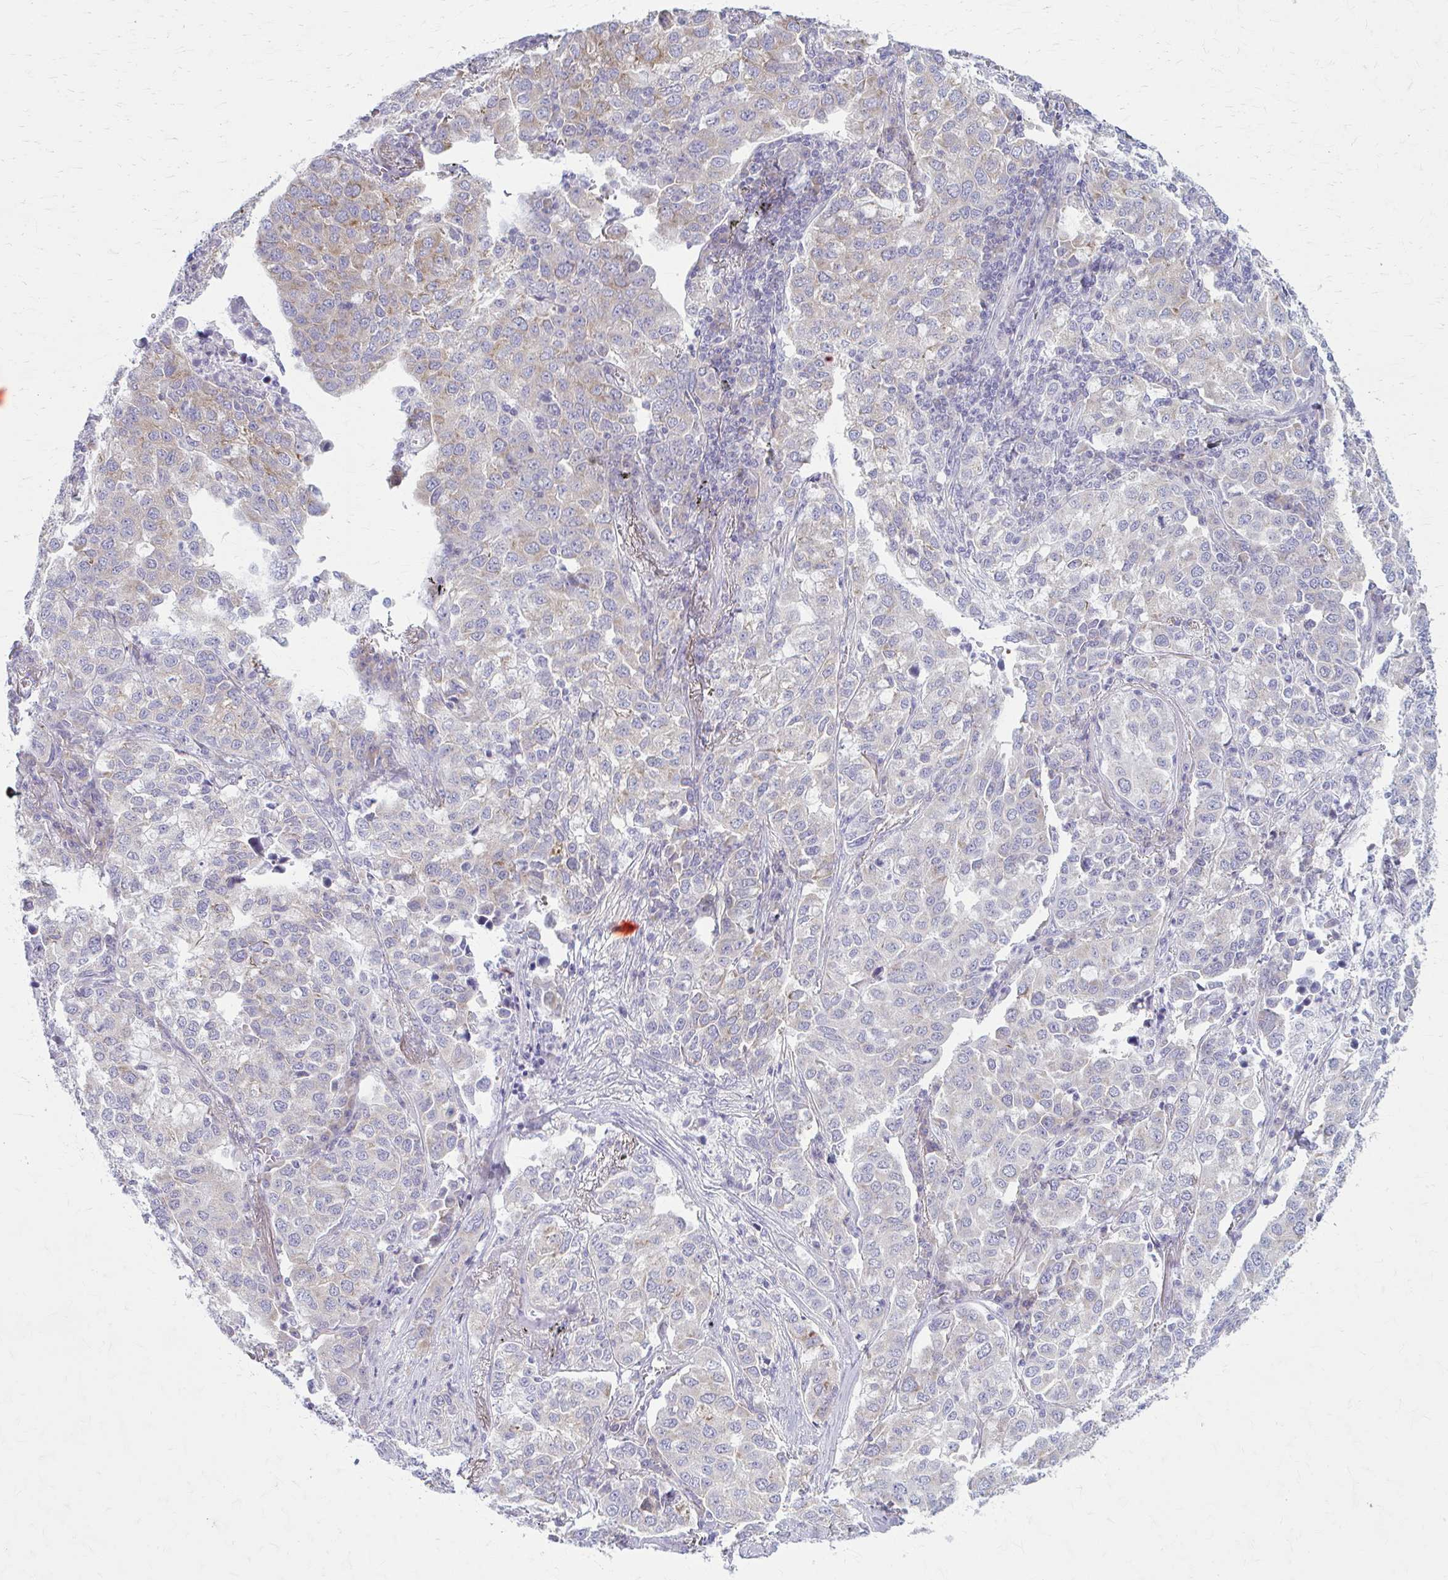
{"staining": {"intensity": "weak", "quantity": "<25%", "location": "cytoplasmic/membranous"}, "tissue": "lung cancer", "cell_type": "Tumor cells", "image_type": "cancer", "snomed": [{"axis": "morphology", "description": "Adenocarcinoma, NOS"}, {"axis": "morphology", "description": "Adenocarcinoma, metastatic, NOS"}, {"axis": "topography", "description": "Lymph node"}, {"axis": "topography", "description": "Lung"}], "caption": "IHC histopathology image of human lung cancer stained for a protein (brown), which shows no positivity in tumor cells.", "gene": "PRKRA", "patient": {"sex": "female", "age": 65}}